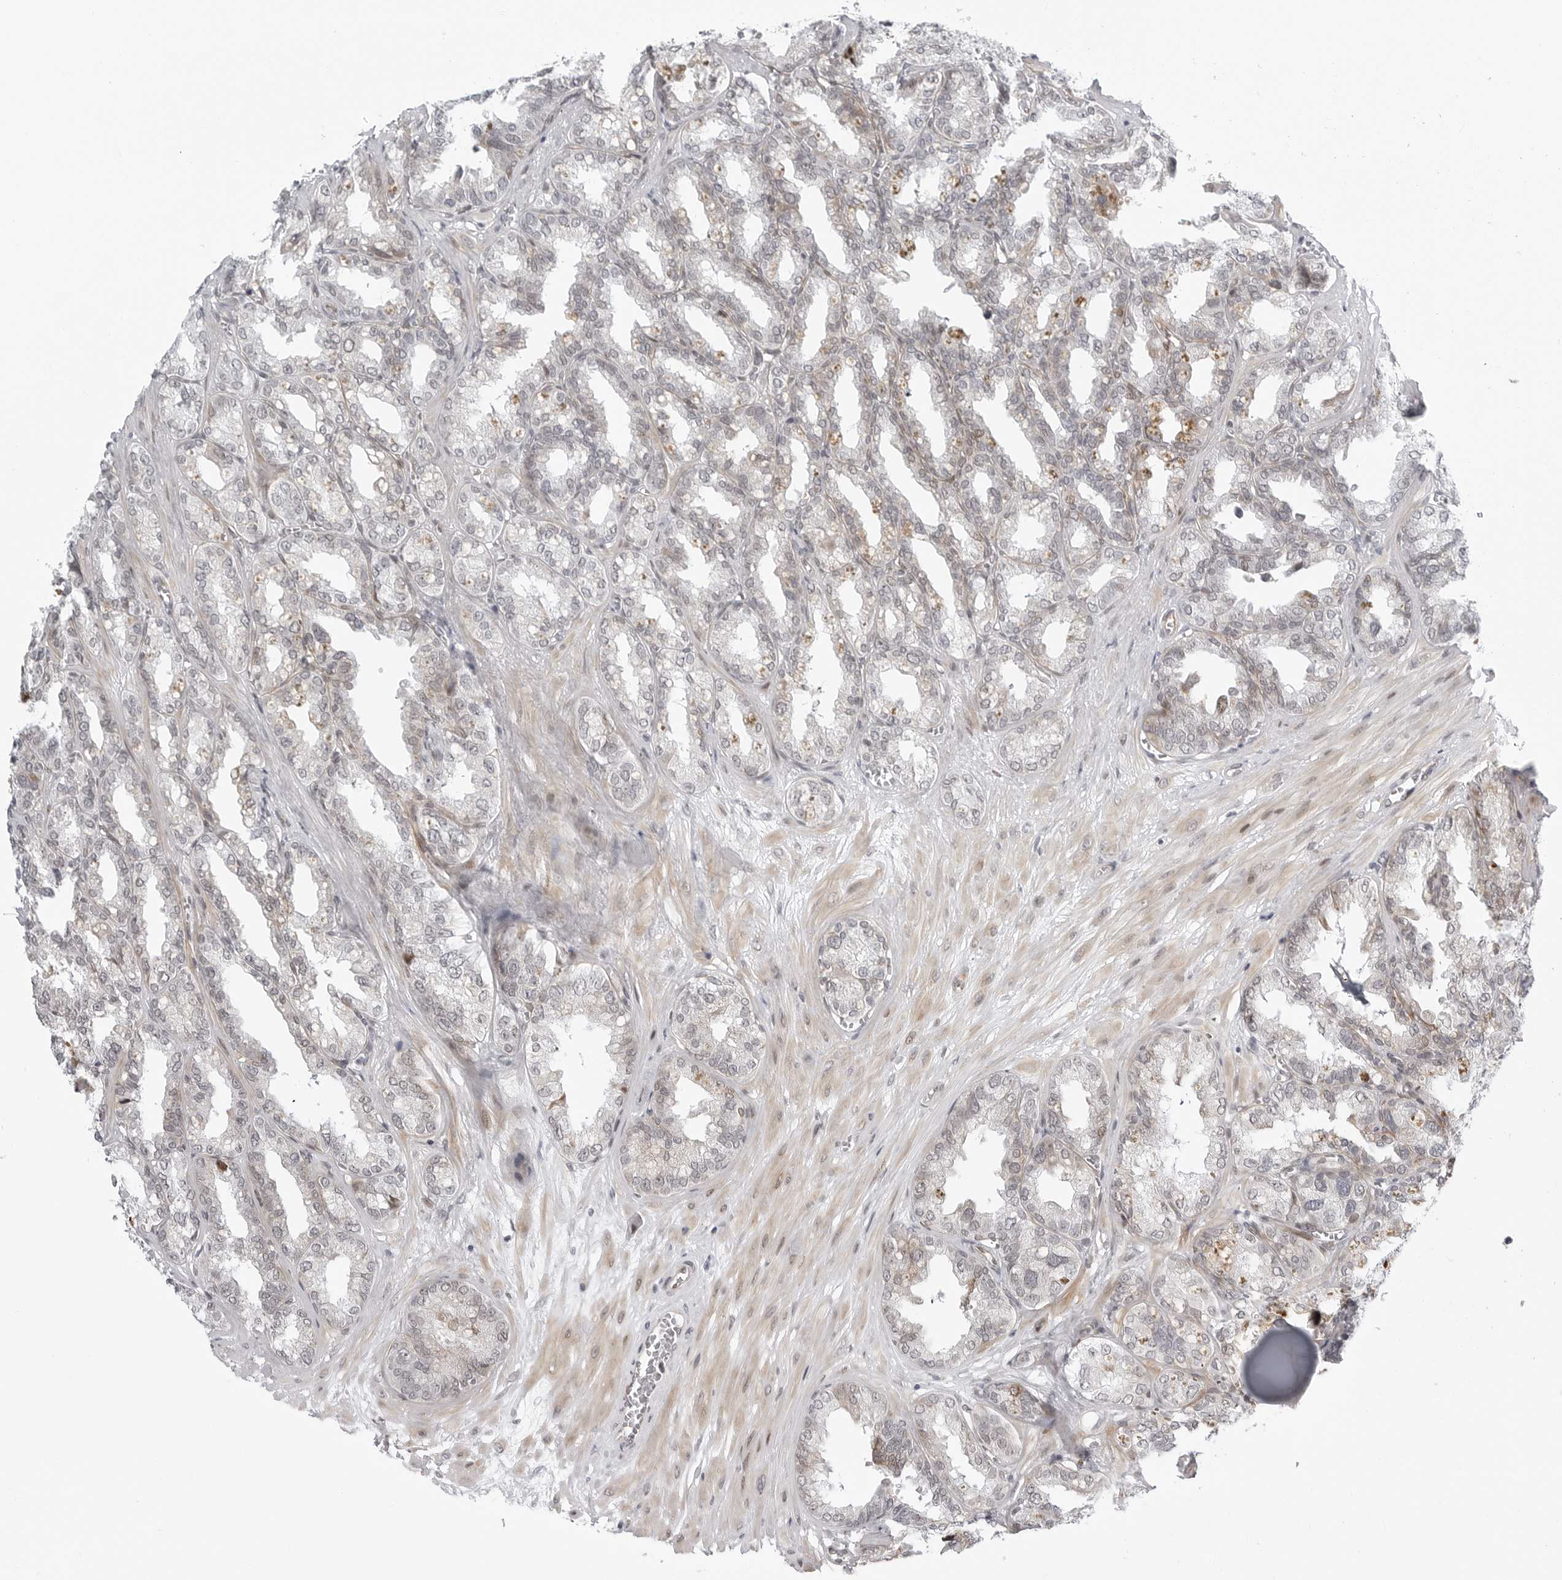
{"staining": {"intensity": "moderate", "quantity": "<25%", "location": "cytoplasmic/membranous,nuclear"}, "tissue": "seminal vesicle", "cell_type": "Glandular cells", "image_type": "normal", "snomed": [{"axis": "morphology", "description": "Normal tissue, NOS"}, {"axis": "topography", "description": "Prostate"}, {"axis": "topography", "description": "Seminal veicle"}], "caption": "Immunohistochemical staining of normal seminal vesicle reveals moderate cytoplasmic/membranous,nuclear protein expression in approximately <25% of glandular cells.", "gene": "FAM135B", "patient": {"sex": "male", "age": 51}}